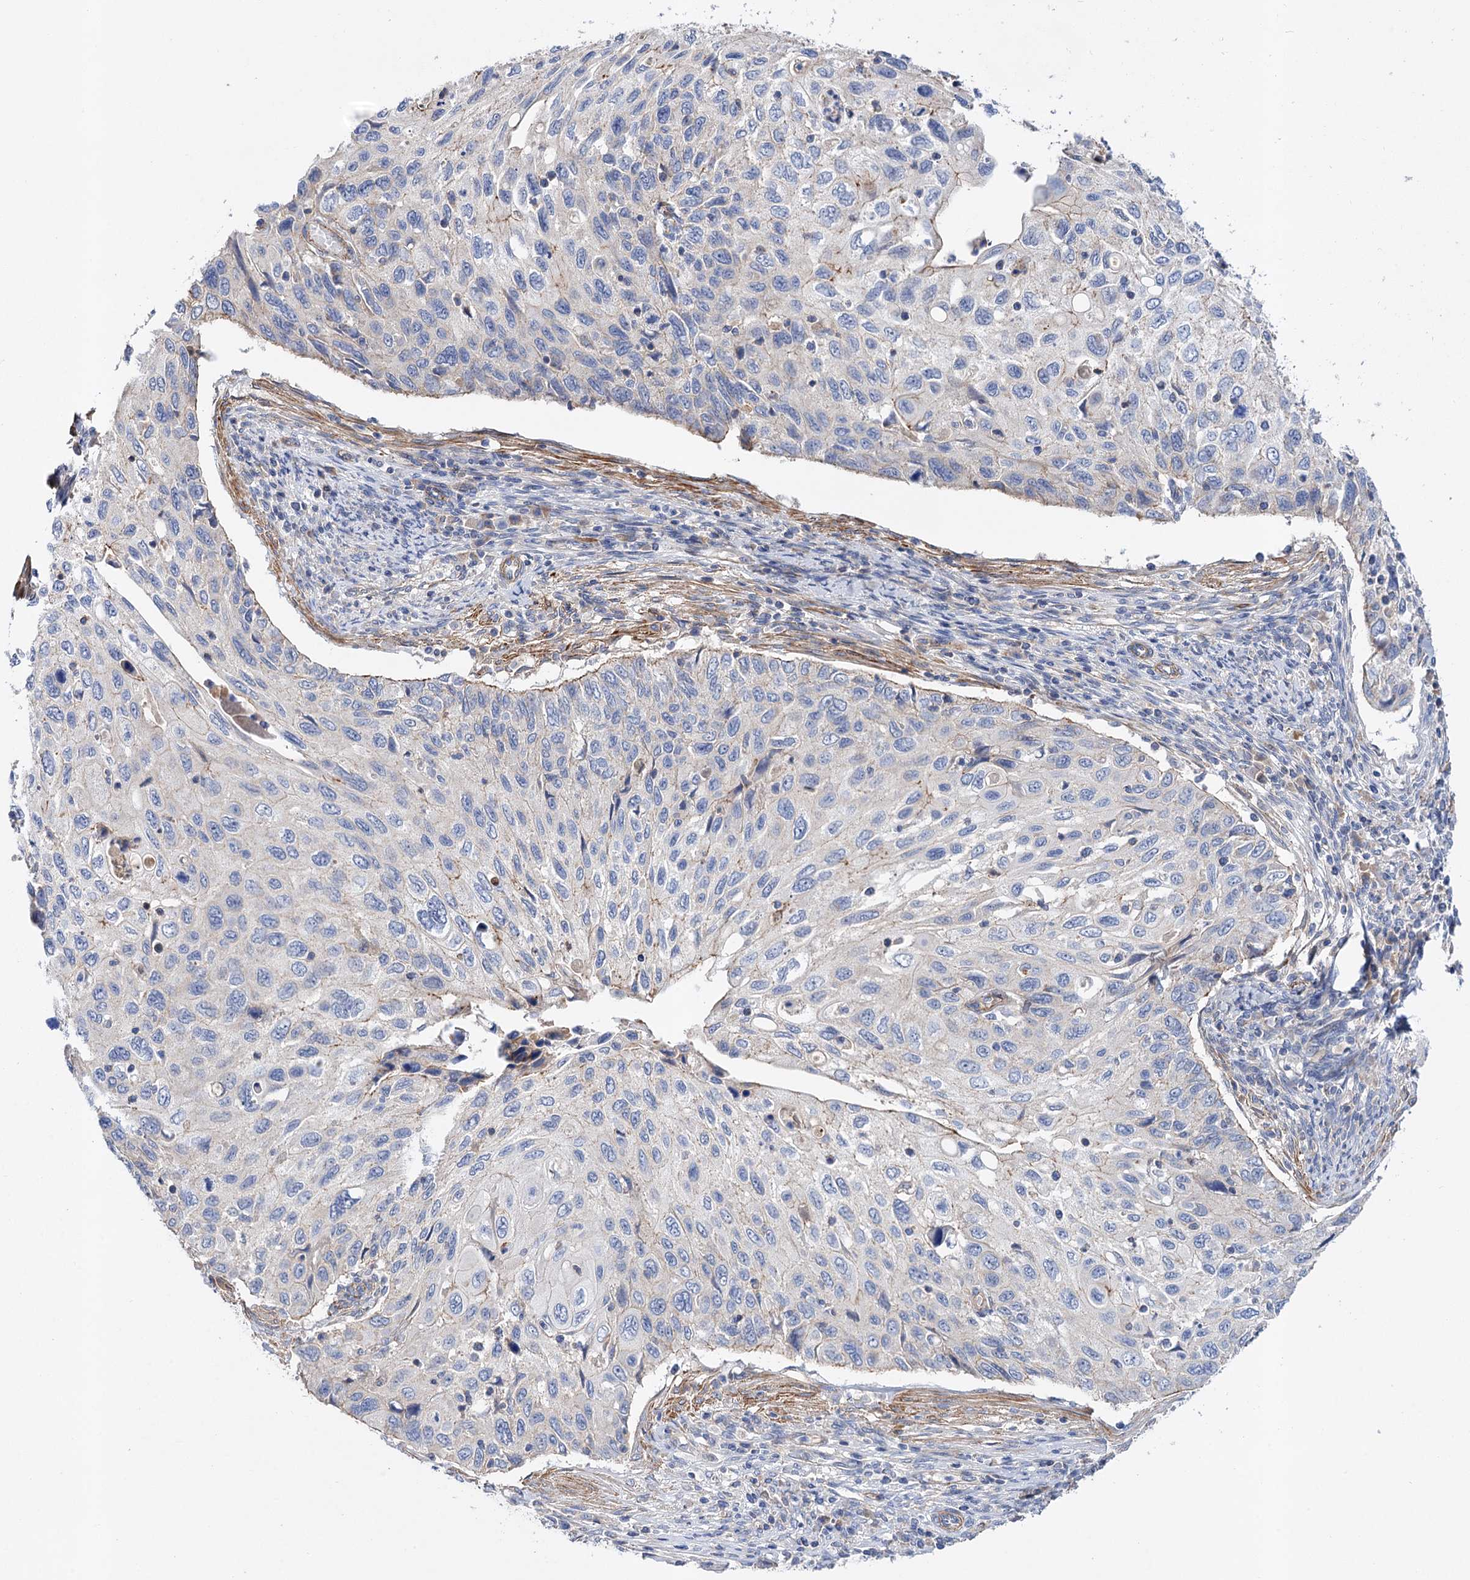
{"staining": {"intensity": "negative", "quantity": "none", "location": "none"}, "tissue": "cervical cancer", "cell_type": "Tumor cells", "image_type": "cancer", "snomed": [{"axis": "morphology", "description": "Squamous cell carcinoma, NOS"}, {"axis": "topography", "description": "Cervix"}], "caption": "This is an immunohistochemistry histopathology image of cervical cancer (squamous cell carcinoma). There is no expression in tumor cells.", "gene": "NUDCD2", "patient": {"sex": "female", "age": 70}}